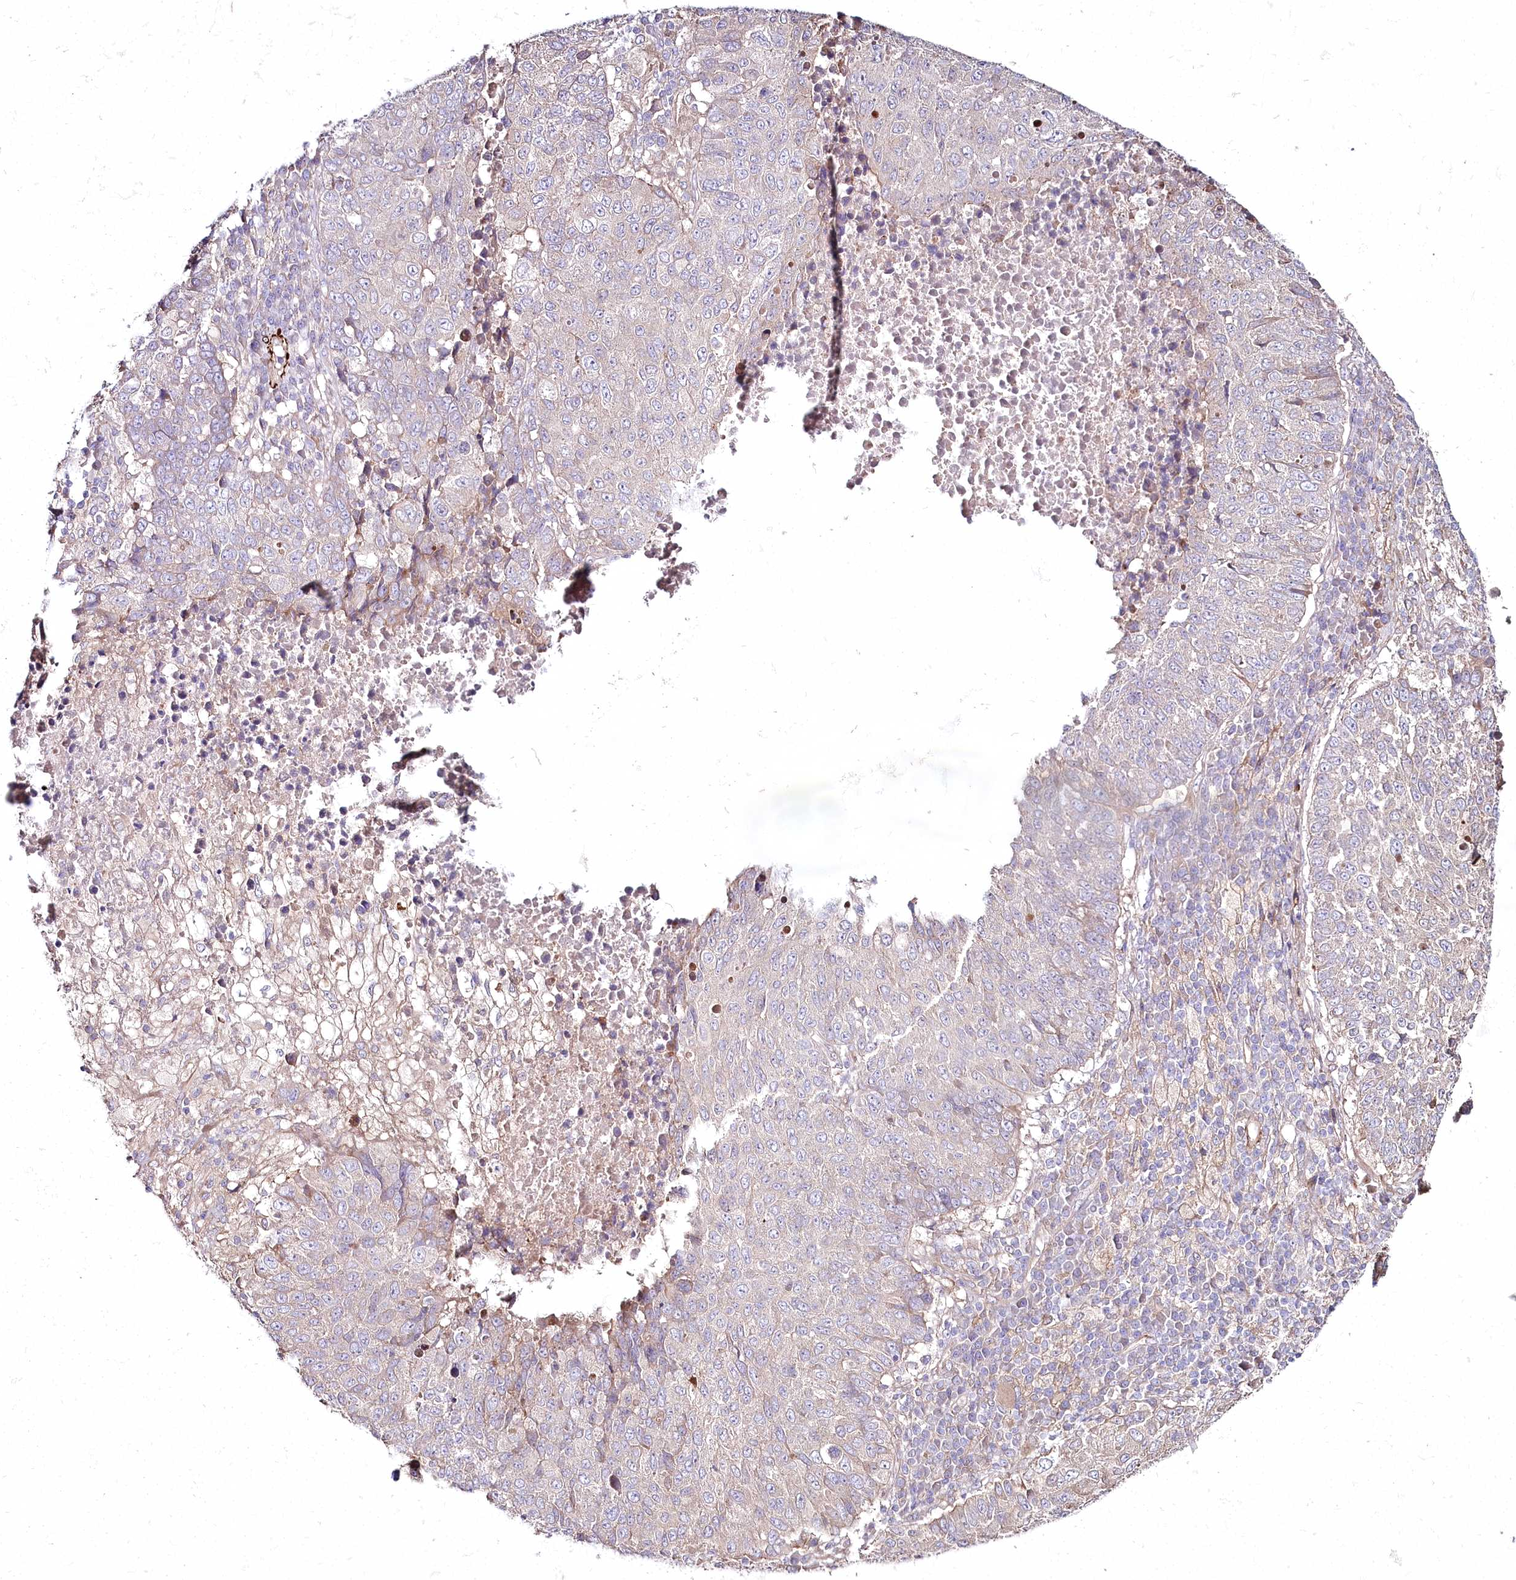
{"staining": {"intensity": "negative", "quantity": "none", "location": "none"}, "tissue": "lung cancer", "cell_type": "Tumor cells", "image_type": "cancer", "snomed": [{"axis": "morphology", "description": "Squamous cell carcinoma, NOS"}, {"axis": "topography", "description": "Lung"}], "caption": "Immunohistochemistry (IHC) of lung squamous cell carcinoma demonstrates no positivity in tumor cells.", "gene": "SUMF1", "patient": {"sex": "male", "age": 73}}